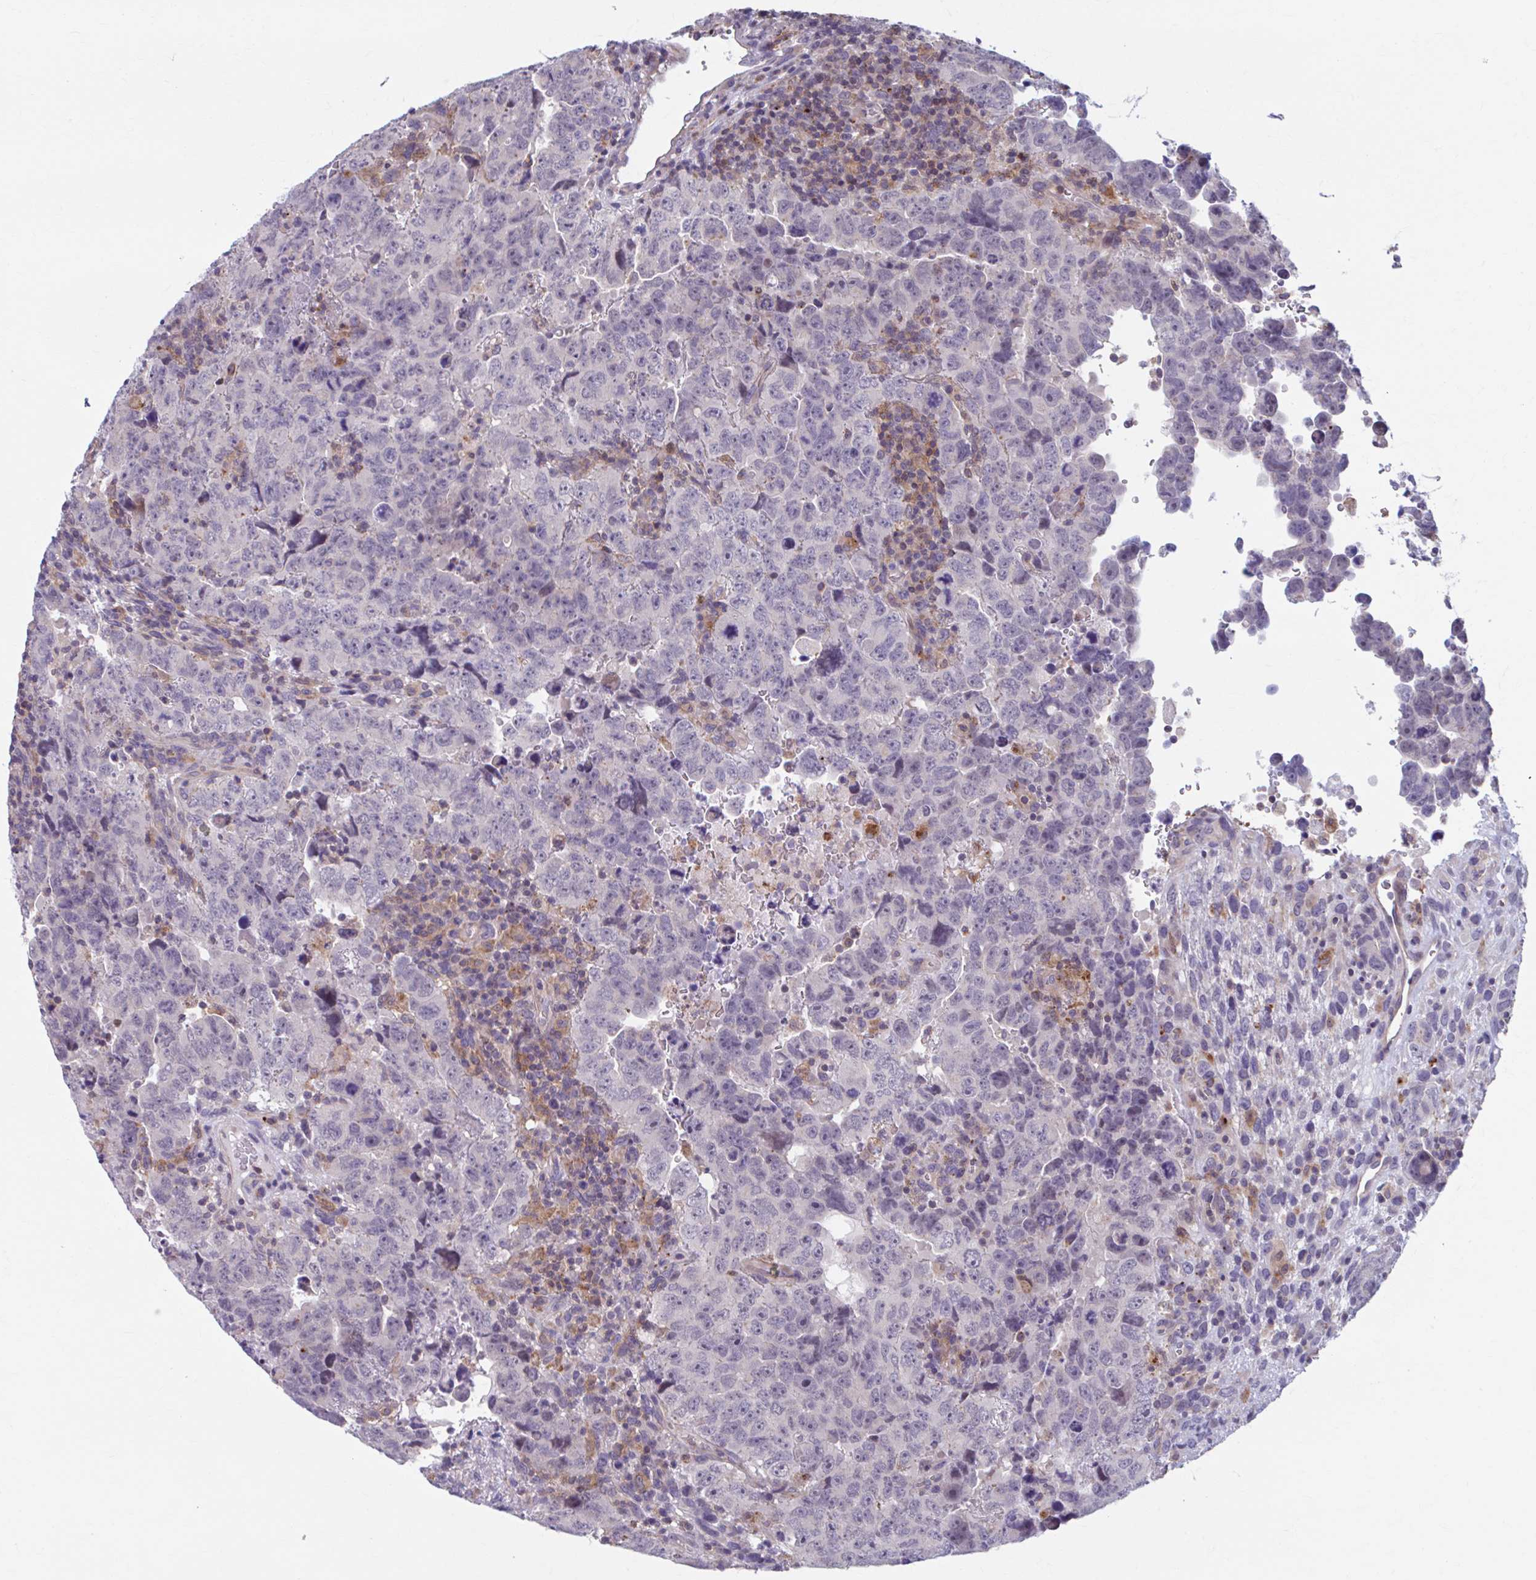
{"staining": {"intensity": "negative", "quantity": "none", "location": "none"}, "tissue": "testis cancer", "cell_type": "Tumor cells", "image_type": "cancer", "snomed": [{"axis": "morphology", "description": "Carcinoma, Embryonal, NOS"}, {"axis": "topography", "description": "Testis"}], "caption": "DAB (3,3'-diaminobenzidine) immunohistochemical staining of human testis embryonal carcinoma displays no significant staining in tumor cells.", "gene": "ADAT3", "patient": {"sex": "male", "age": 24}}